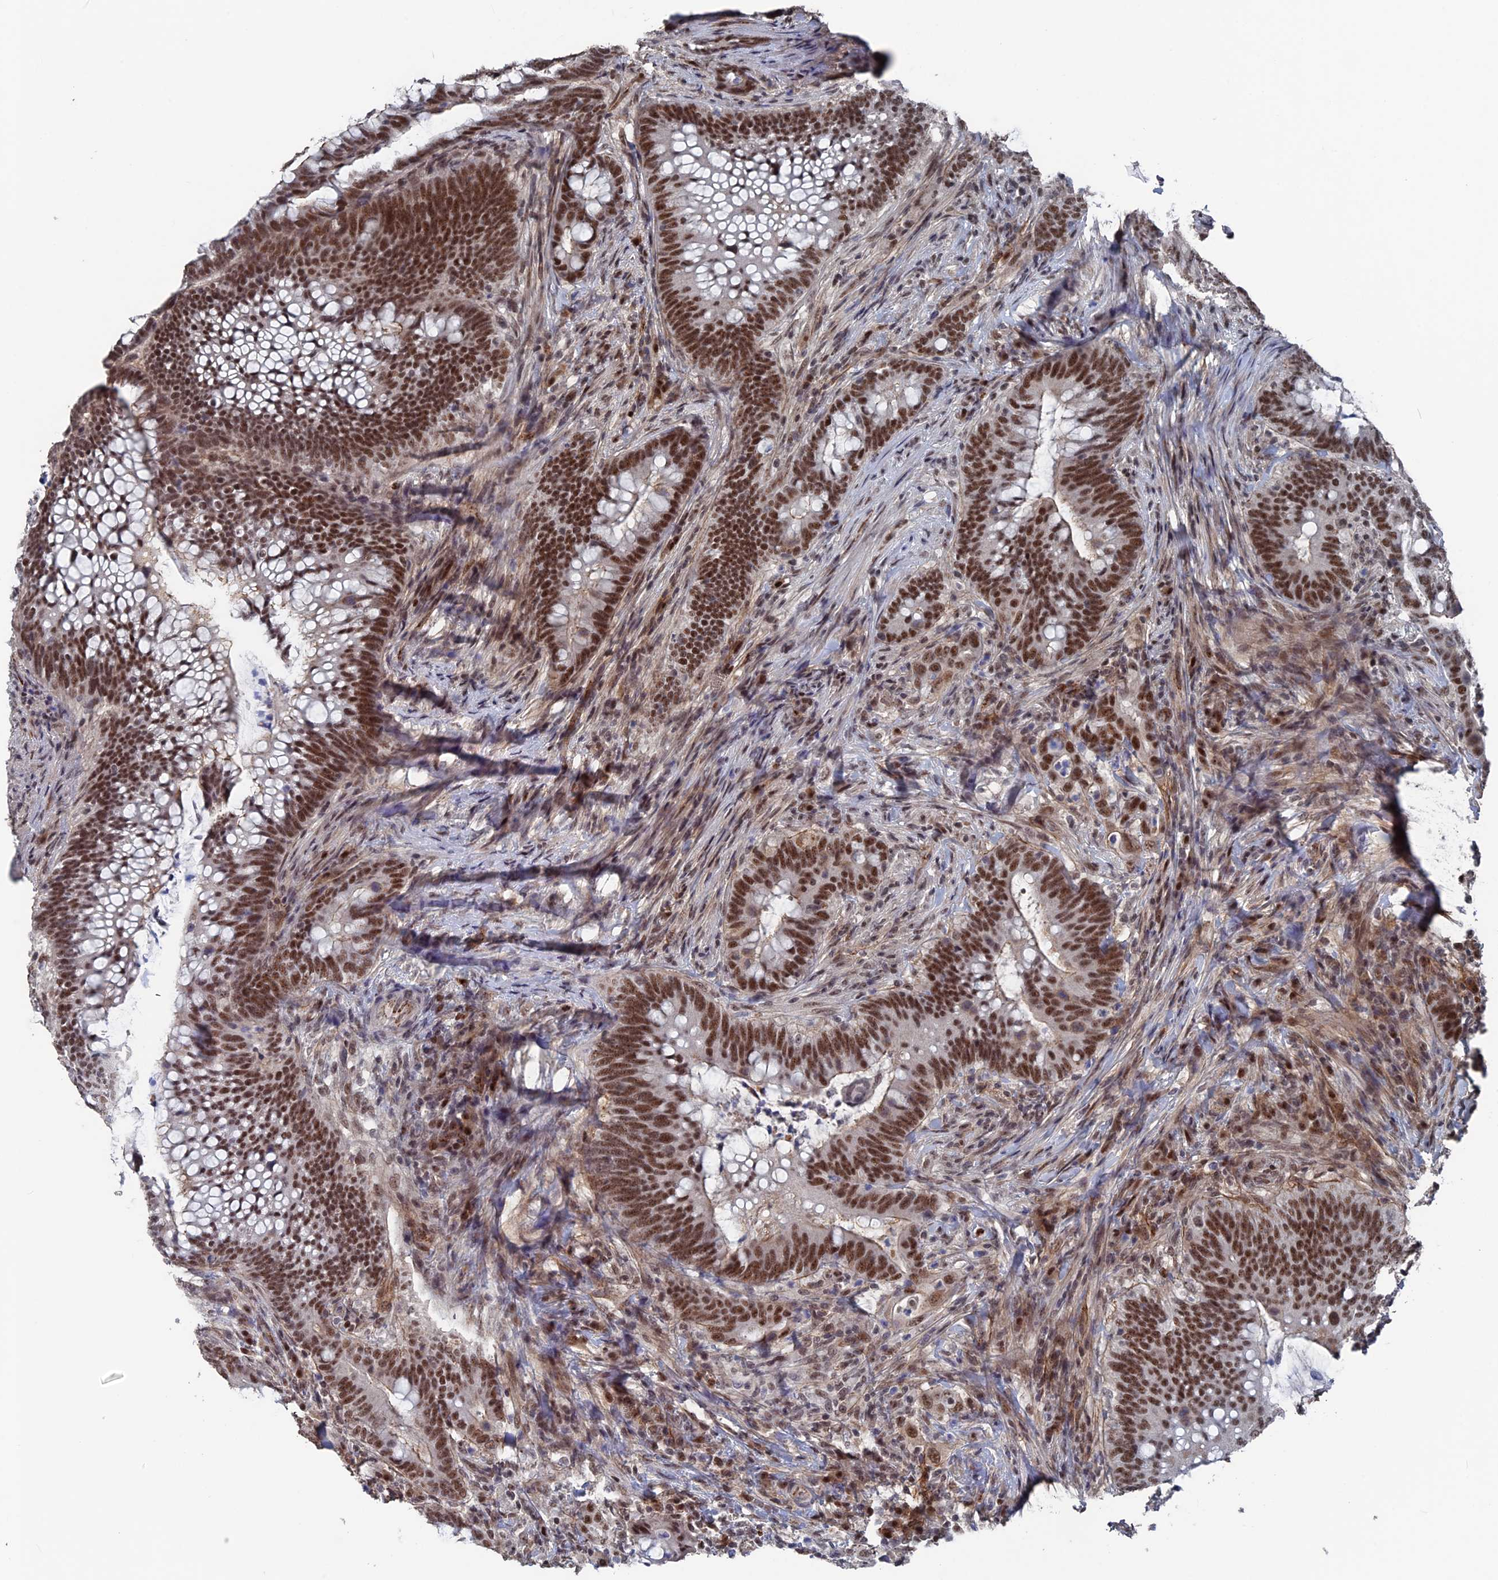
{"staining": {"intensity": "strong", "quantity": ">75%", "location": "nuclear"}, "tissue": "colorectal cancer", "cell_type": "Tumor cells", "image_type": "cancer", "snomed": [{"axis": "morphology", "description": "Adenocarcinoma, NOS"}, {"axis": "topography", "description": "Colon"}], "caption": "Strong nuclear protein staining is present in about >75% of tumor cells in colorectal adenocarcinoma. The staining was performed using DAB to visualize the protein expression in brown, while the nuclei were stained in blue with hematoxylin (Magnification: 20x).", "gene": "SH3D21", "patient": {"sex": "female", "age": 66}}